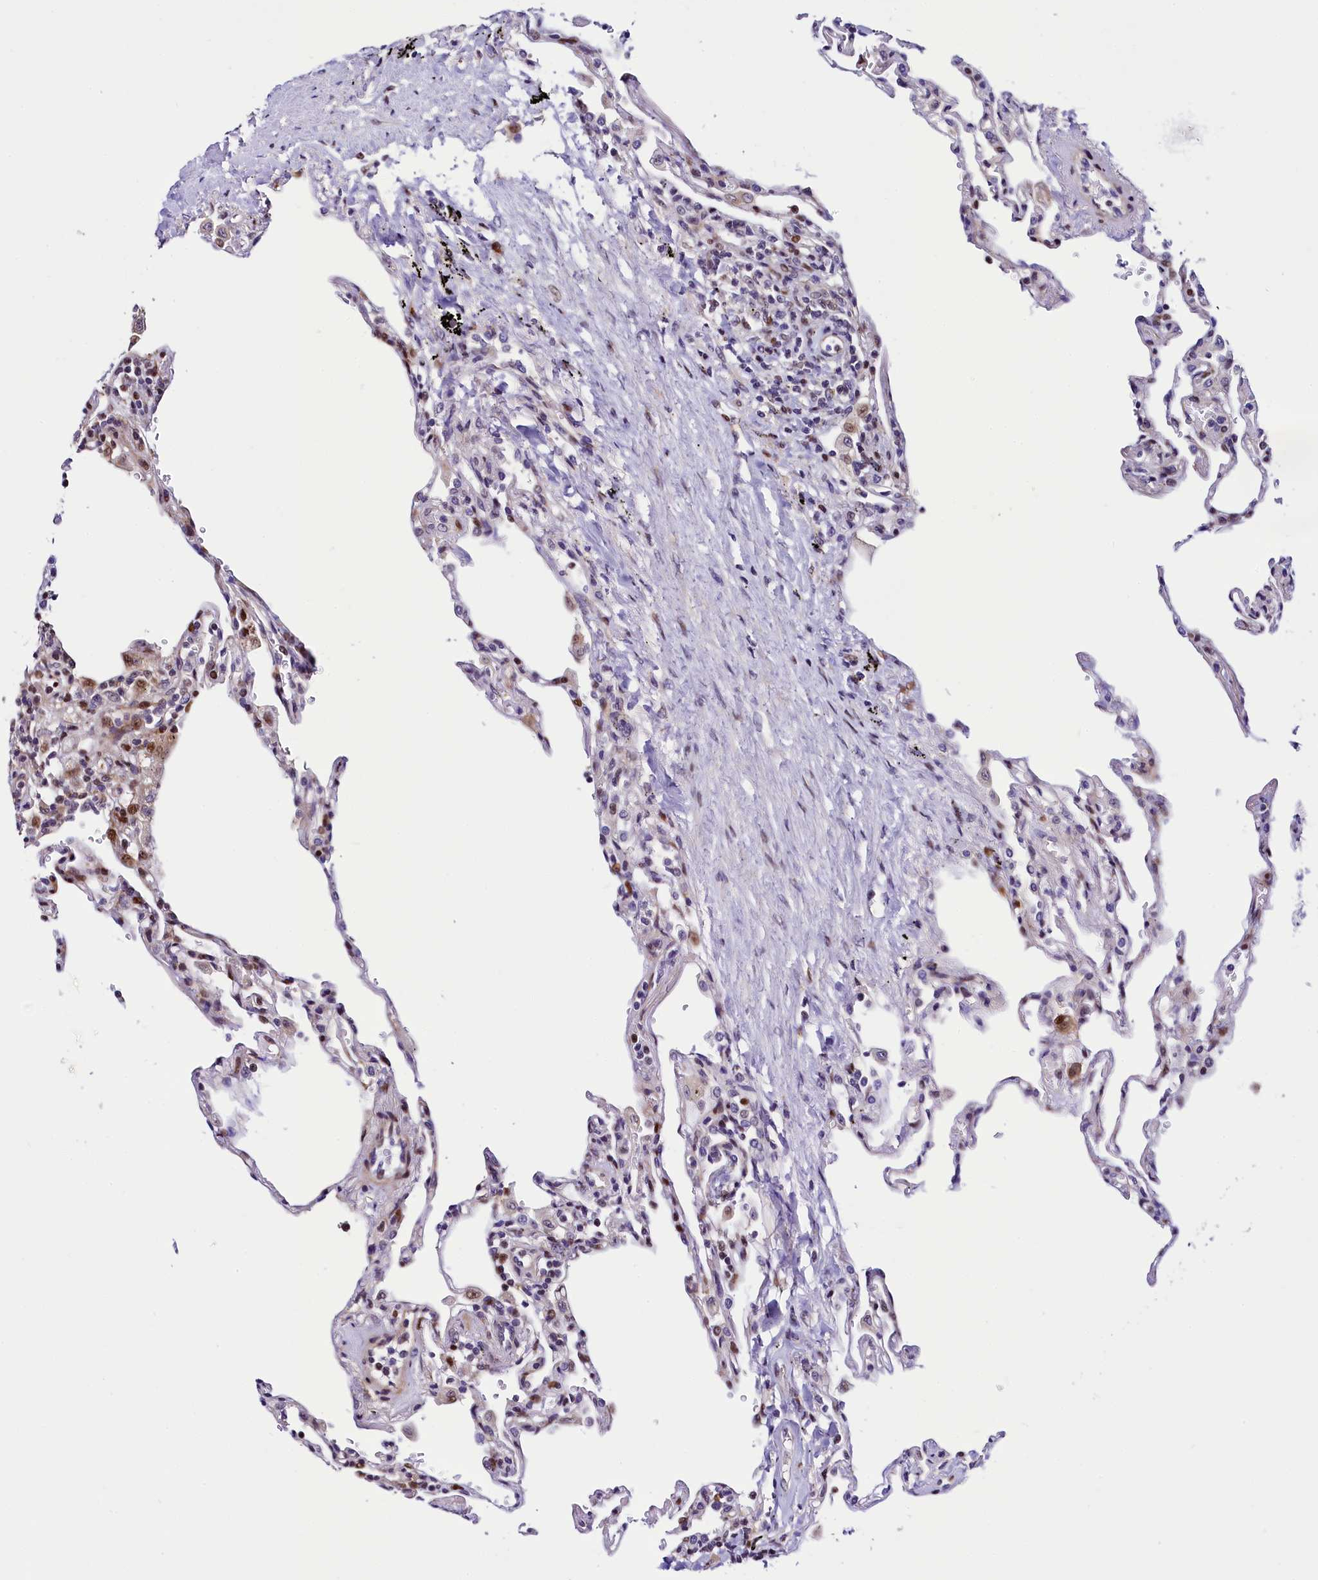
{"staining": {"intensity": "moderate", "quantity": "<25%", "location": "nuclear"}, "tissue": "lung", "cell_type": "Alveolar cells", "image_type": "normal", "snomed": [{"axis": "morphology", "description": "Normal tissue, NOS"}, {"axis": "topography", "description": "Lung"}], "caption": "Moderate nuclear expression is appreciated in approximately <25% of alveolar cells in benign lung.", "gene": "TRMT112", "patient": {"sex": "male", "age": 59}}